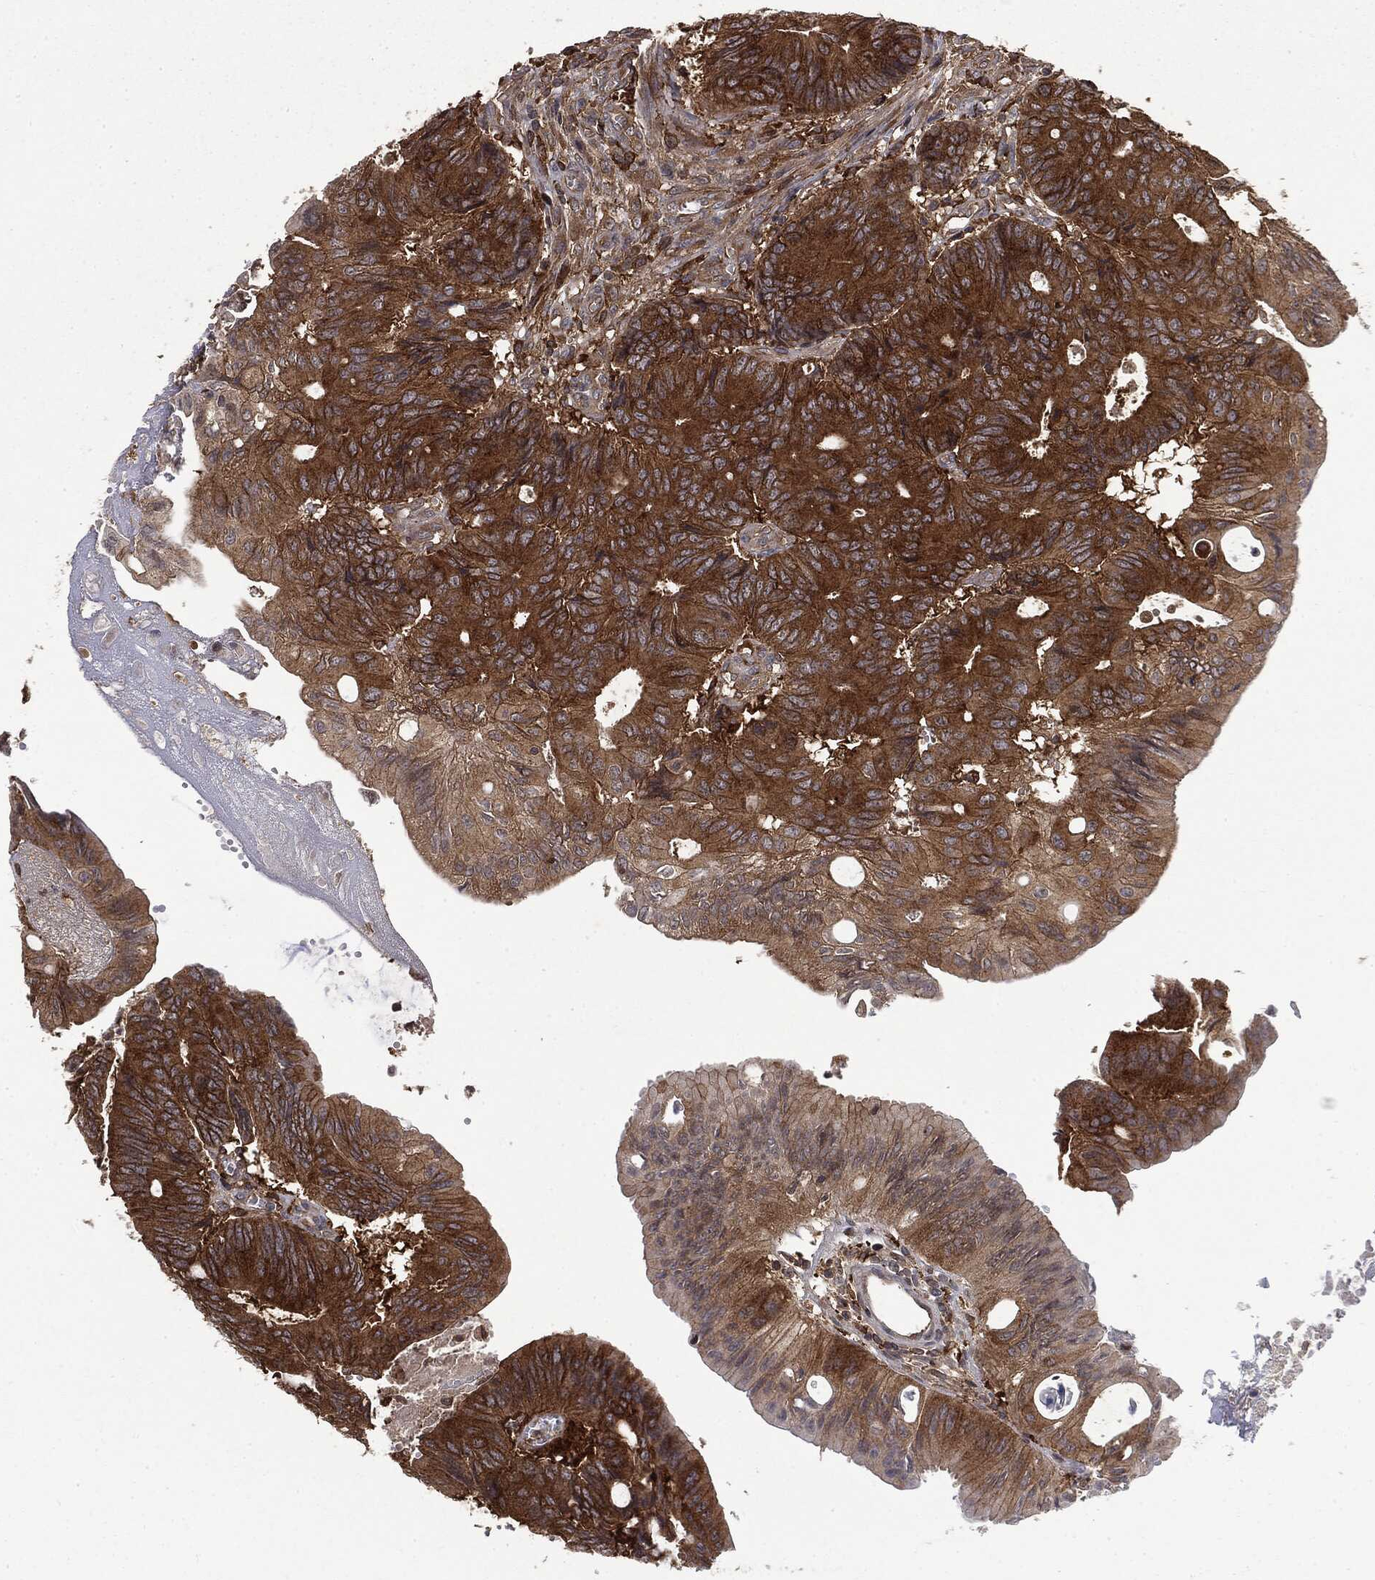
{"staining": {"intensity": "strong", "quantity": ">75%", "location": "cytoplasmic/membranous"}, "tissue": "colorectal cancer", "cell_type": "Tumor cells", "image_type": "cancer", "snomed": [{"axis": "morphology", "description": "Normal tissue, NOS"}, {"axis": "morphology", "description": "Adenocarcinoma, NOS"}, {"axis": "topography", "description": "Colon"}], "caption": "A micrograph of human colorectal cancer stained for a protein shows strong cytoplasmic/membranous brown staining in tumor cells.", "gene": "SNX5", "patient": {"sex": "male", "age": 65}}